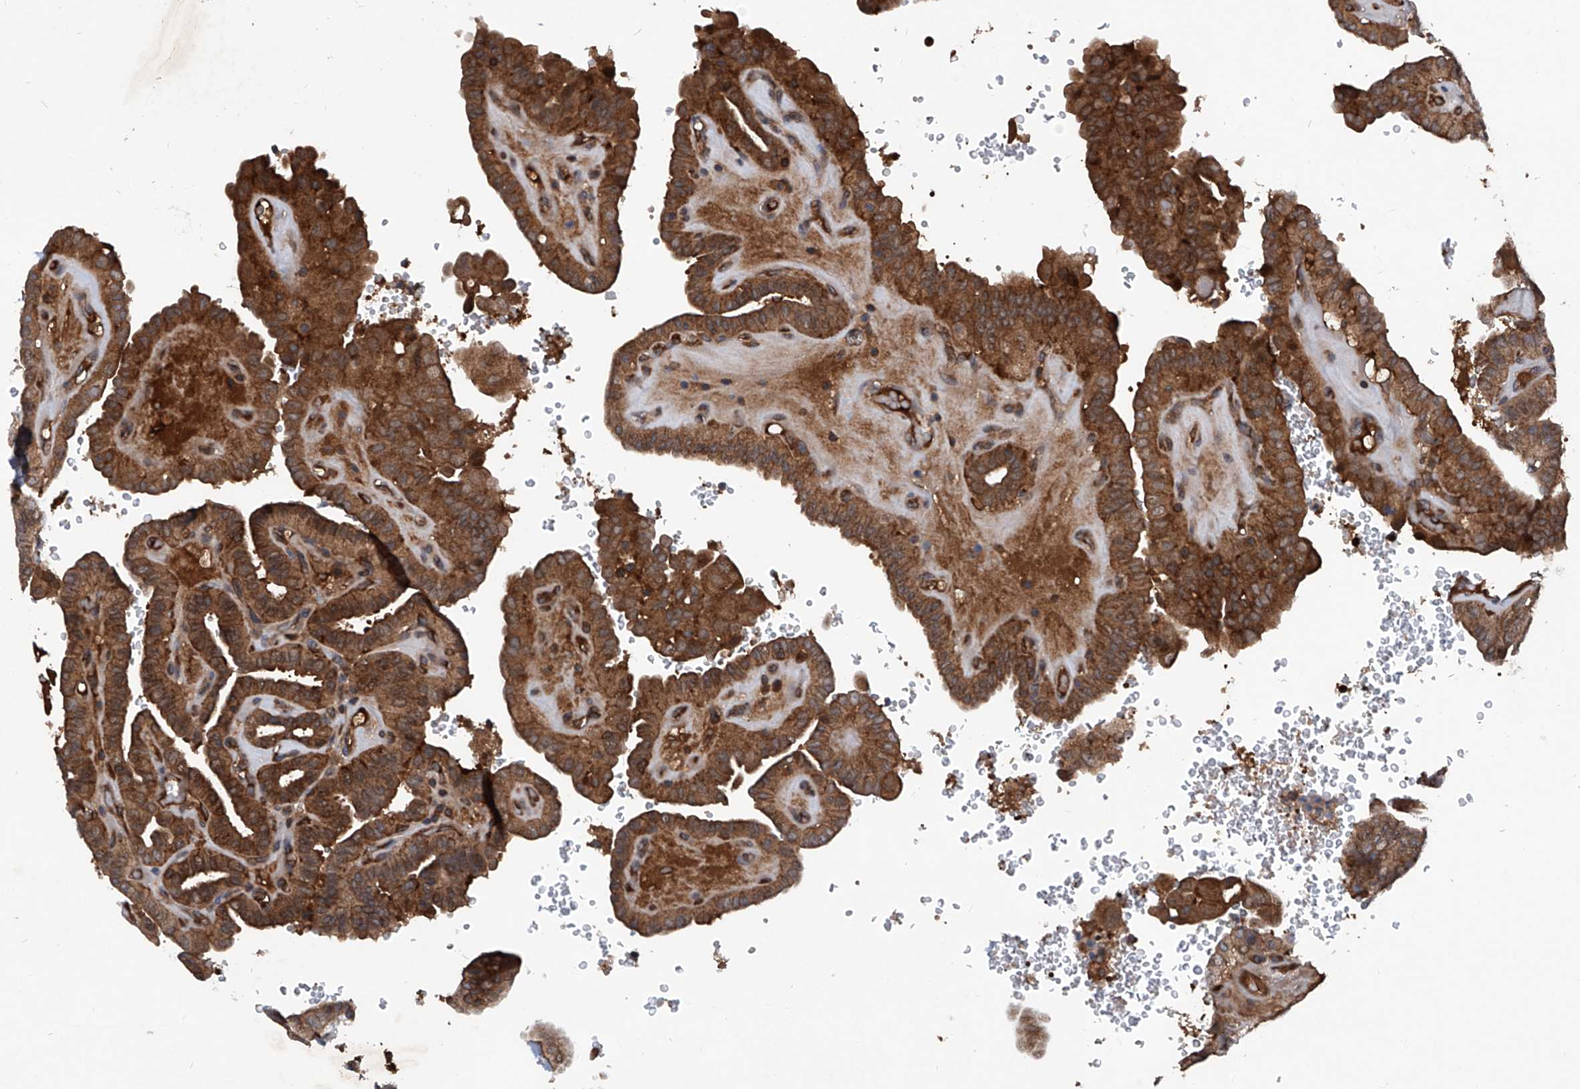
{"staining": {"intensity": "strong", "quantity": ">75%", "location": "cytoplasmic/membranous"}, "tissue": "thyroid cancer", "cell_type": "Tumor cells", "image_type": "cancer", "snomed": [{"axis": "morphology", "description": "Papillary adenocarcinoma, NOS"}, {"axis": "topography", "description": "Thyroid gland"}], "caption": "IHC photomicrograph of neoplastic tissue: human thyroid cancer (papillary adenocarcinoma) stained using IHC displays high levels of strong protein expression localized specifically in the cytoplasmic/membranous of tumor cells, appearing as a cytoplasmic/membranous brown color.", "gene": "ASCC3", "patient": {"sex": "male", "age": 77}}